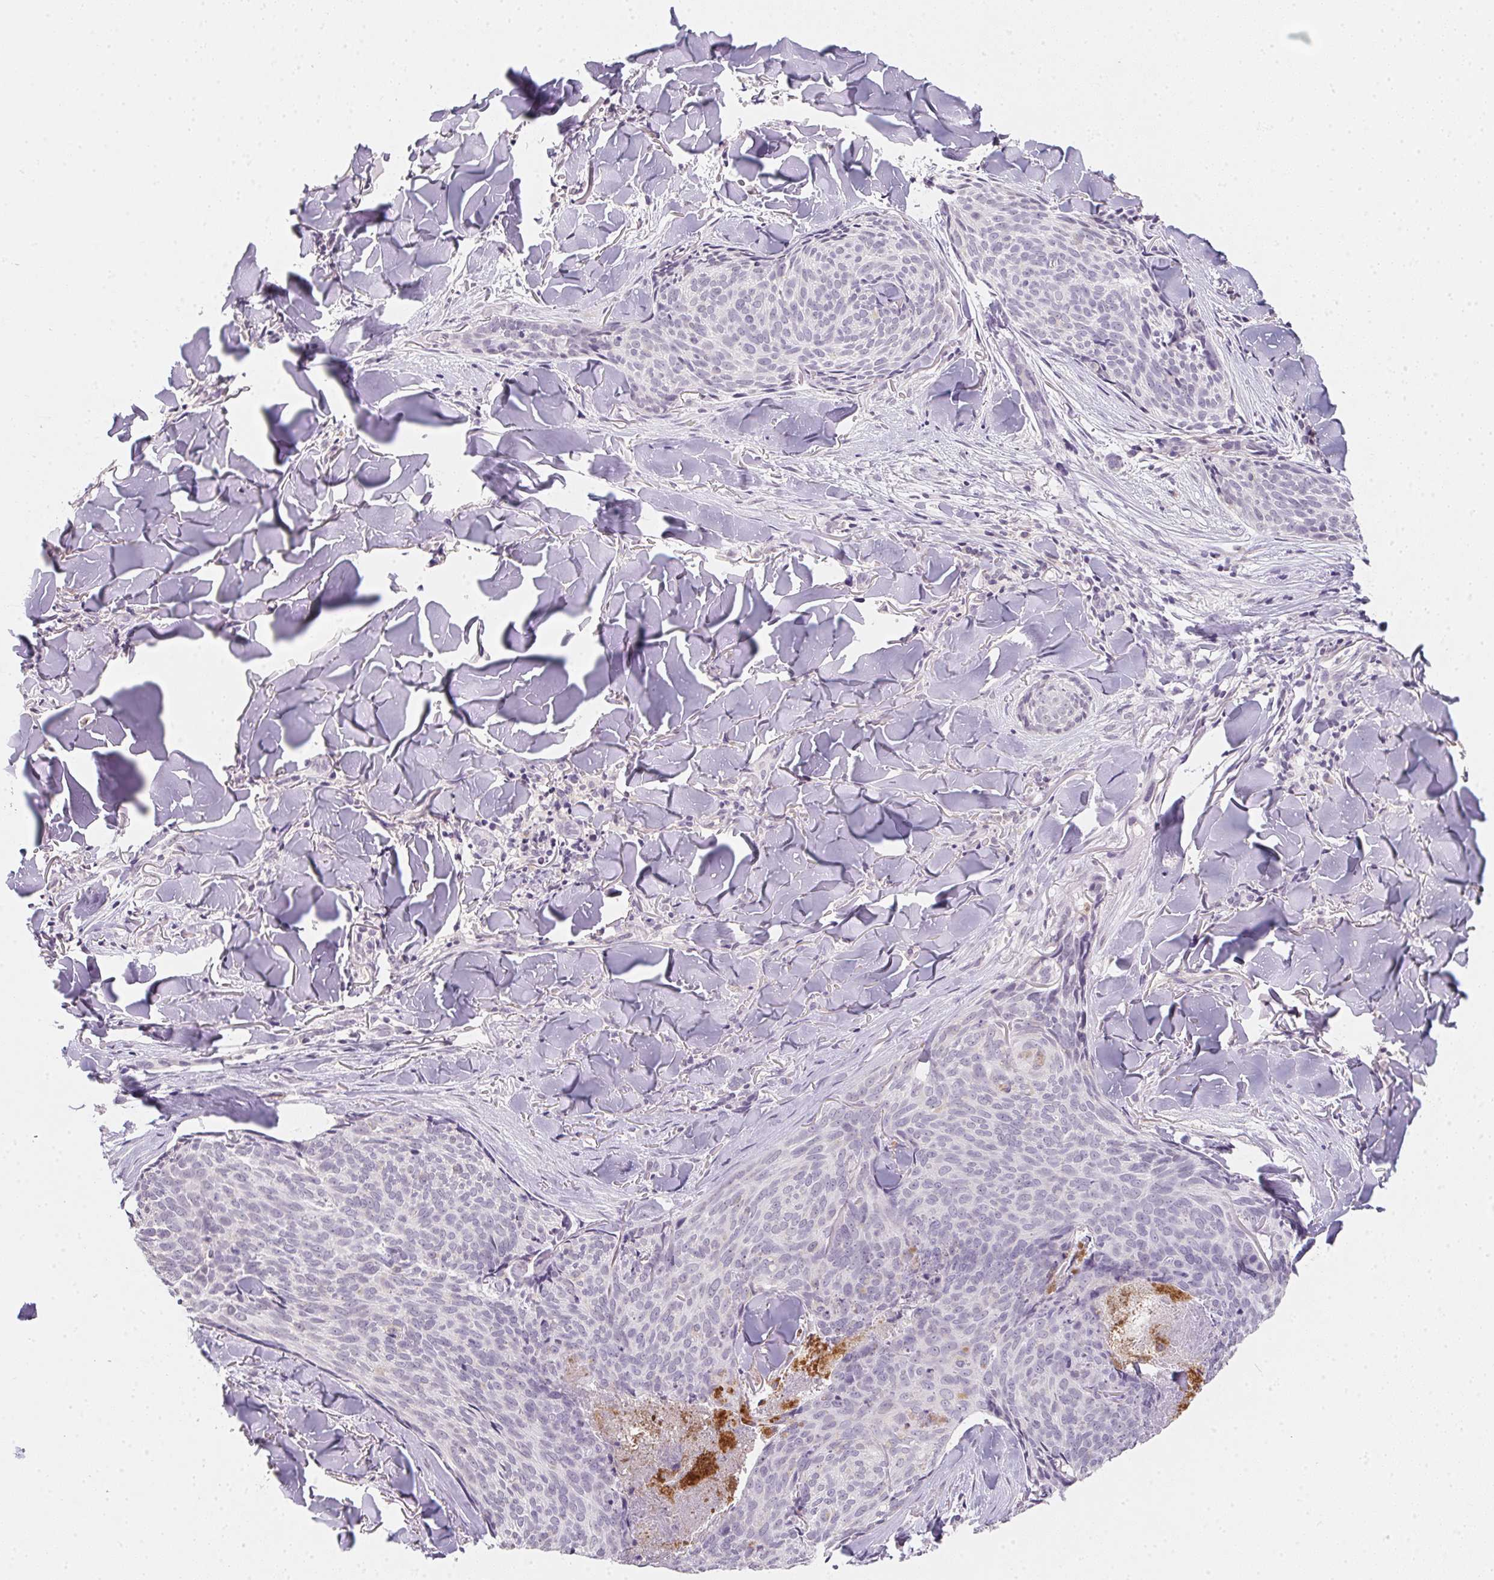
{"staining": {"intensity": "negative", "quantity": "none", "location": "none"}, "tissue": "skin cancer", "cell_type": "Tumor cells", "image_type": "cancer", "snomed": [{"axis": "morphology", "description": "Basal cell carcinoma"}, {"axis": "topography", "description": "Skin"}], "caption": "Human skin cancer (basal cell carcinoma) stained for a protein using immunohistochemistry displays no staining in tumor cells.", "gene": "SLC6A18", "patient": {"sex": "female", "age": 82}}